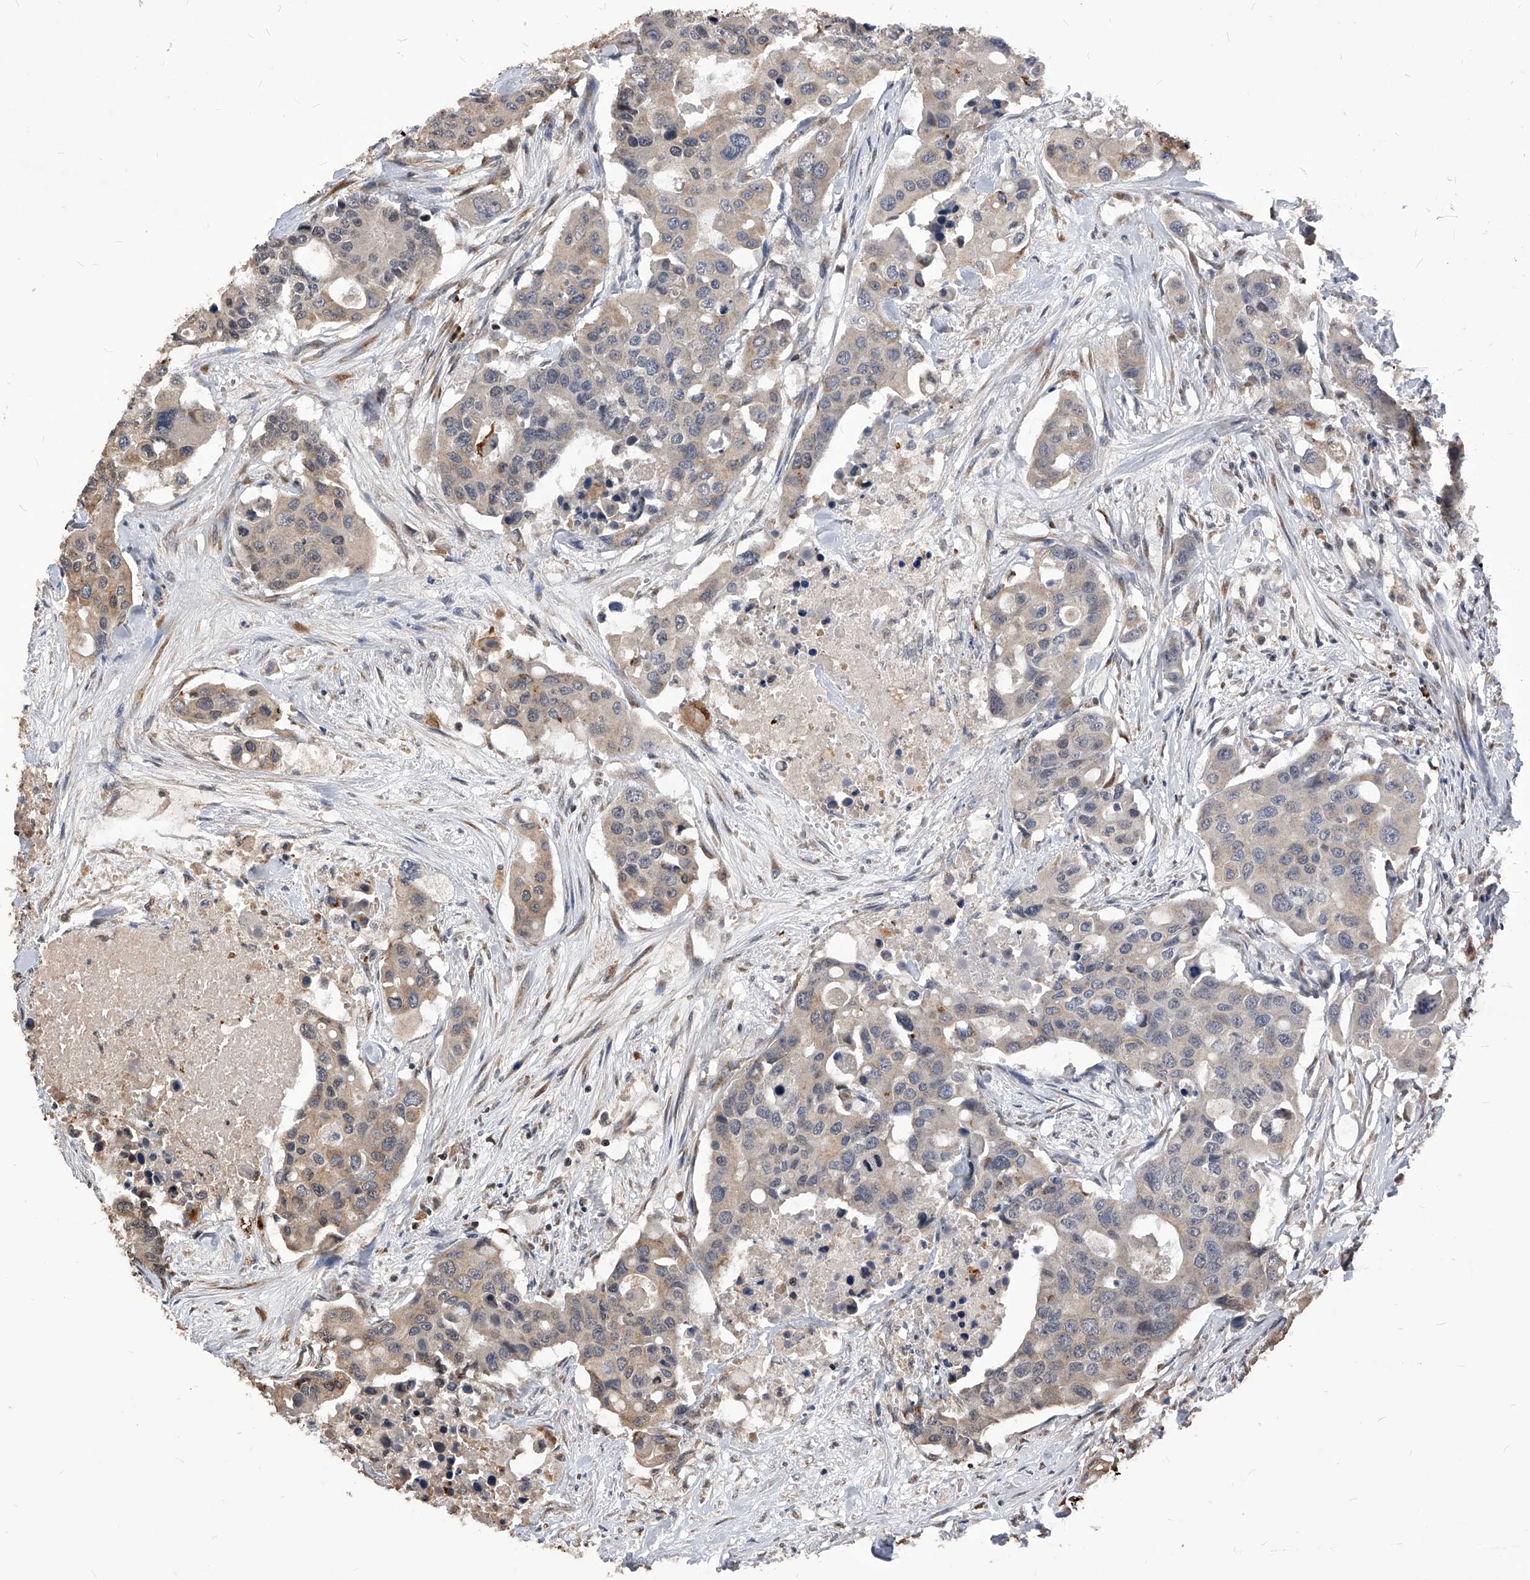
{"staining": {"intensity": "weak", "quantity": "<25%", "location": "cytoplasmic/membranous"}, "tissue": "colorectal cancer", "cell_type": "Tumor cells", "image_type": "cancer", "snomed": [{"axis": "morphology", "description": "Adenocarcinoma, NOS"}, {"axis": "topography", "description": "Colon"}], "caption": "Image shows no protein expression in tumor cells of colorectal adenocarcinoma tissue.", "gene": "ID1", "patient": {"sex": "male", "age": 77}}